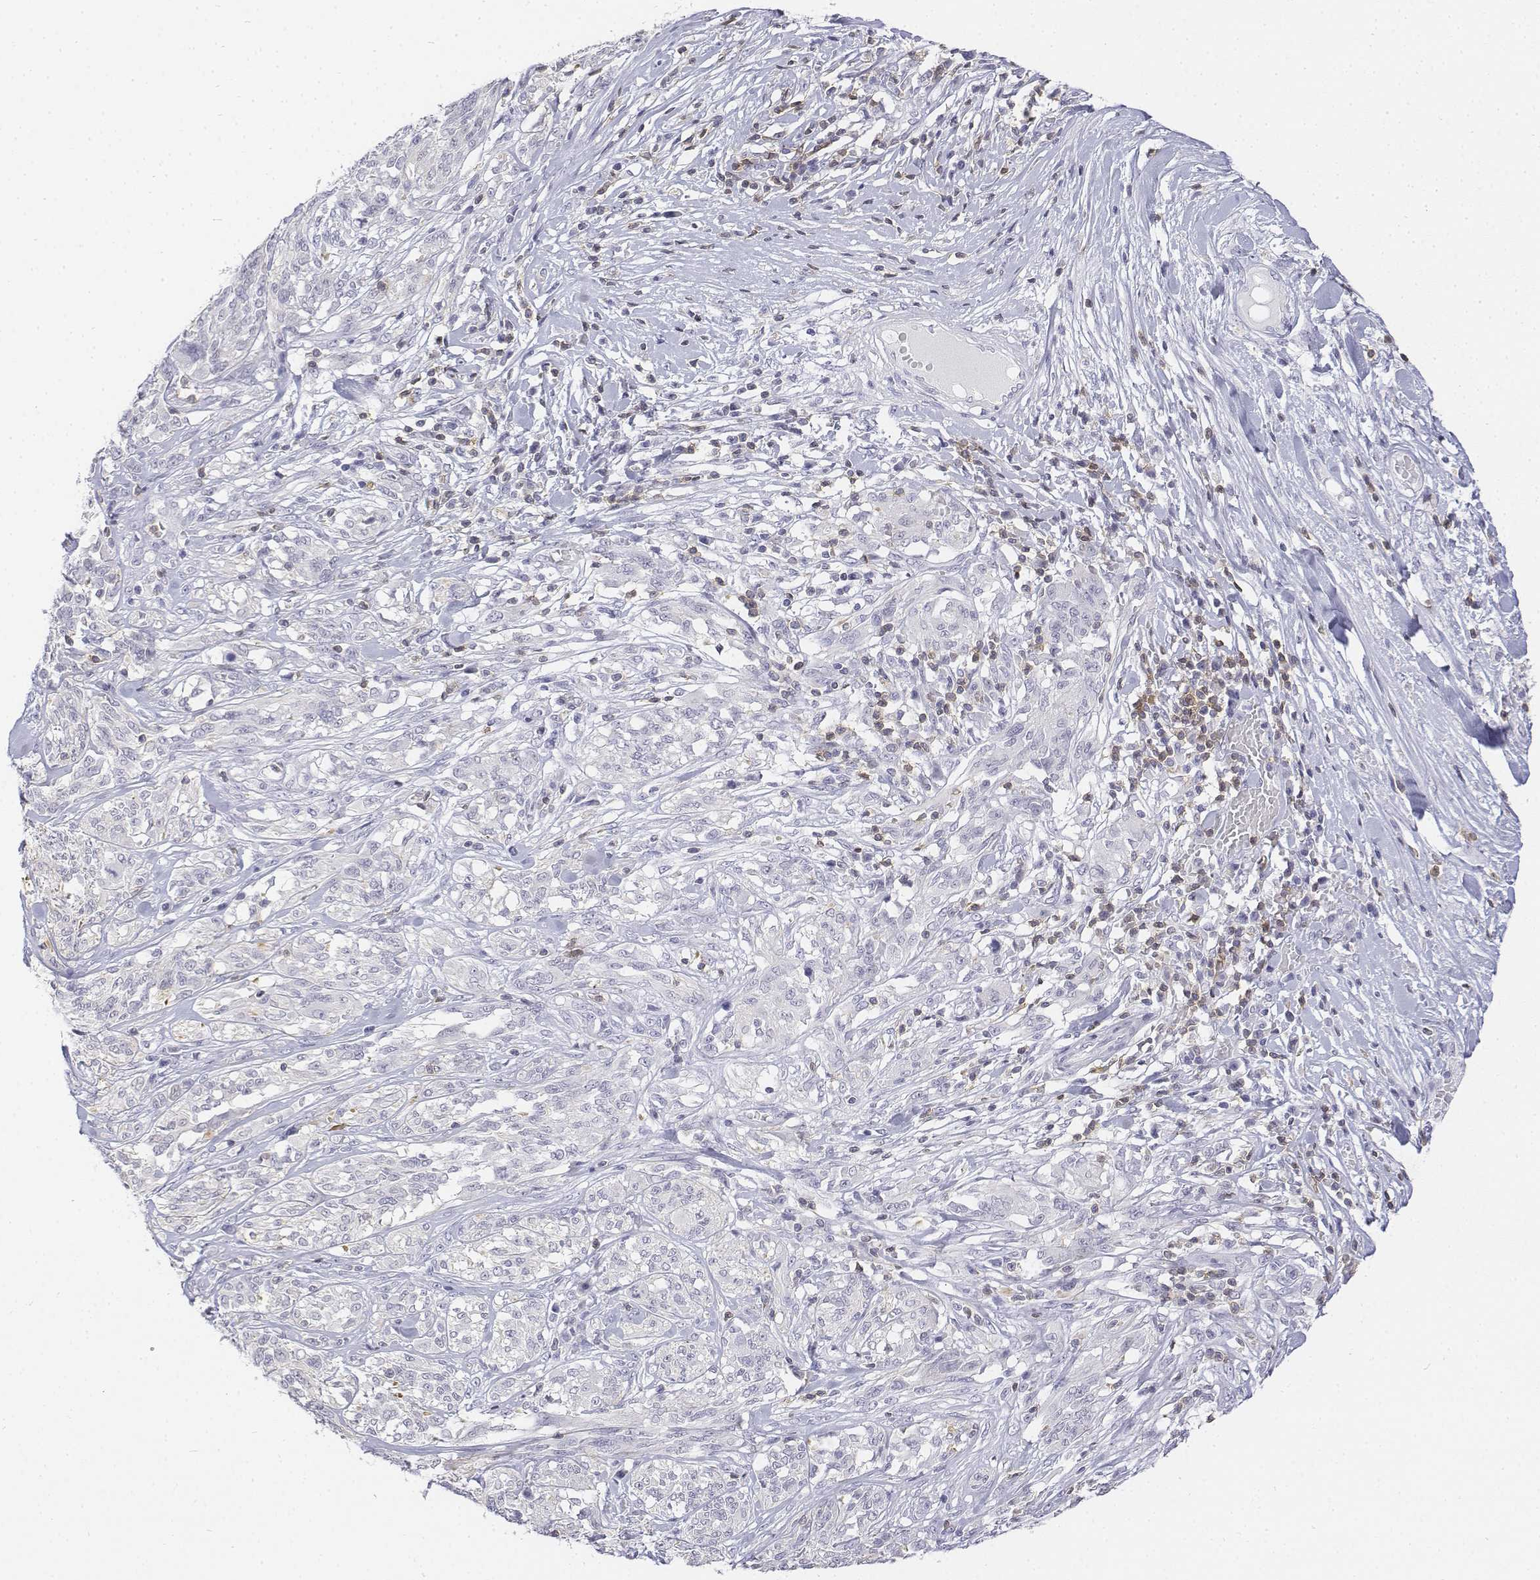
{"staining": {"intensity": "negative", "quantity": "none", "location": "none"}, "tissue": "melanoma", "cell_type": "Tumor cells", "image_type": "cancer", "snomed": [{"axis": "morphology", "description": "Malignant melanoma, NOS"}, {"axis": "topography", "description": "Skin"}], "caption": "Histopathology image shows no significant protein positivity in tumor cells of melanoma.", "gene": "CD3E", "patient": {"sex": "female", "age": 91}}